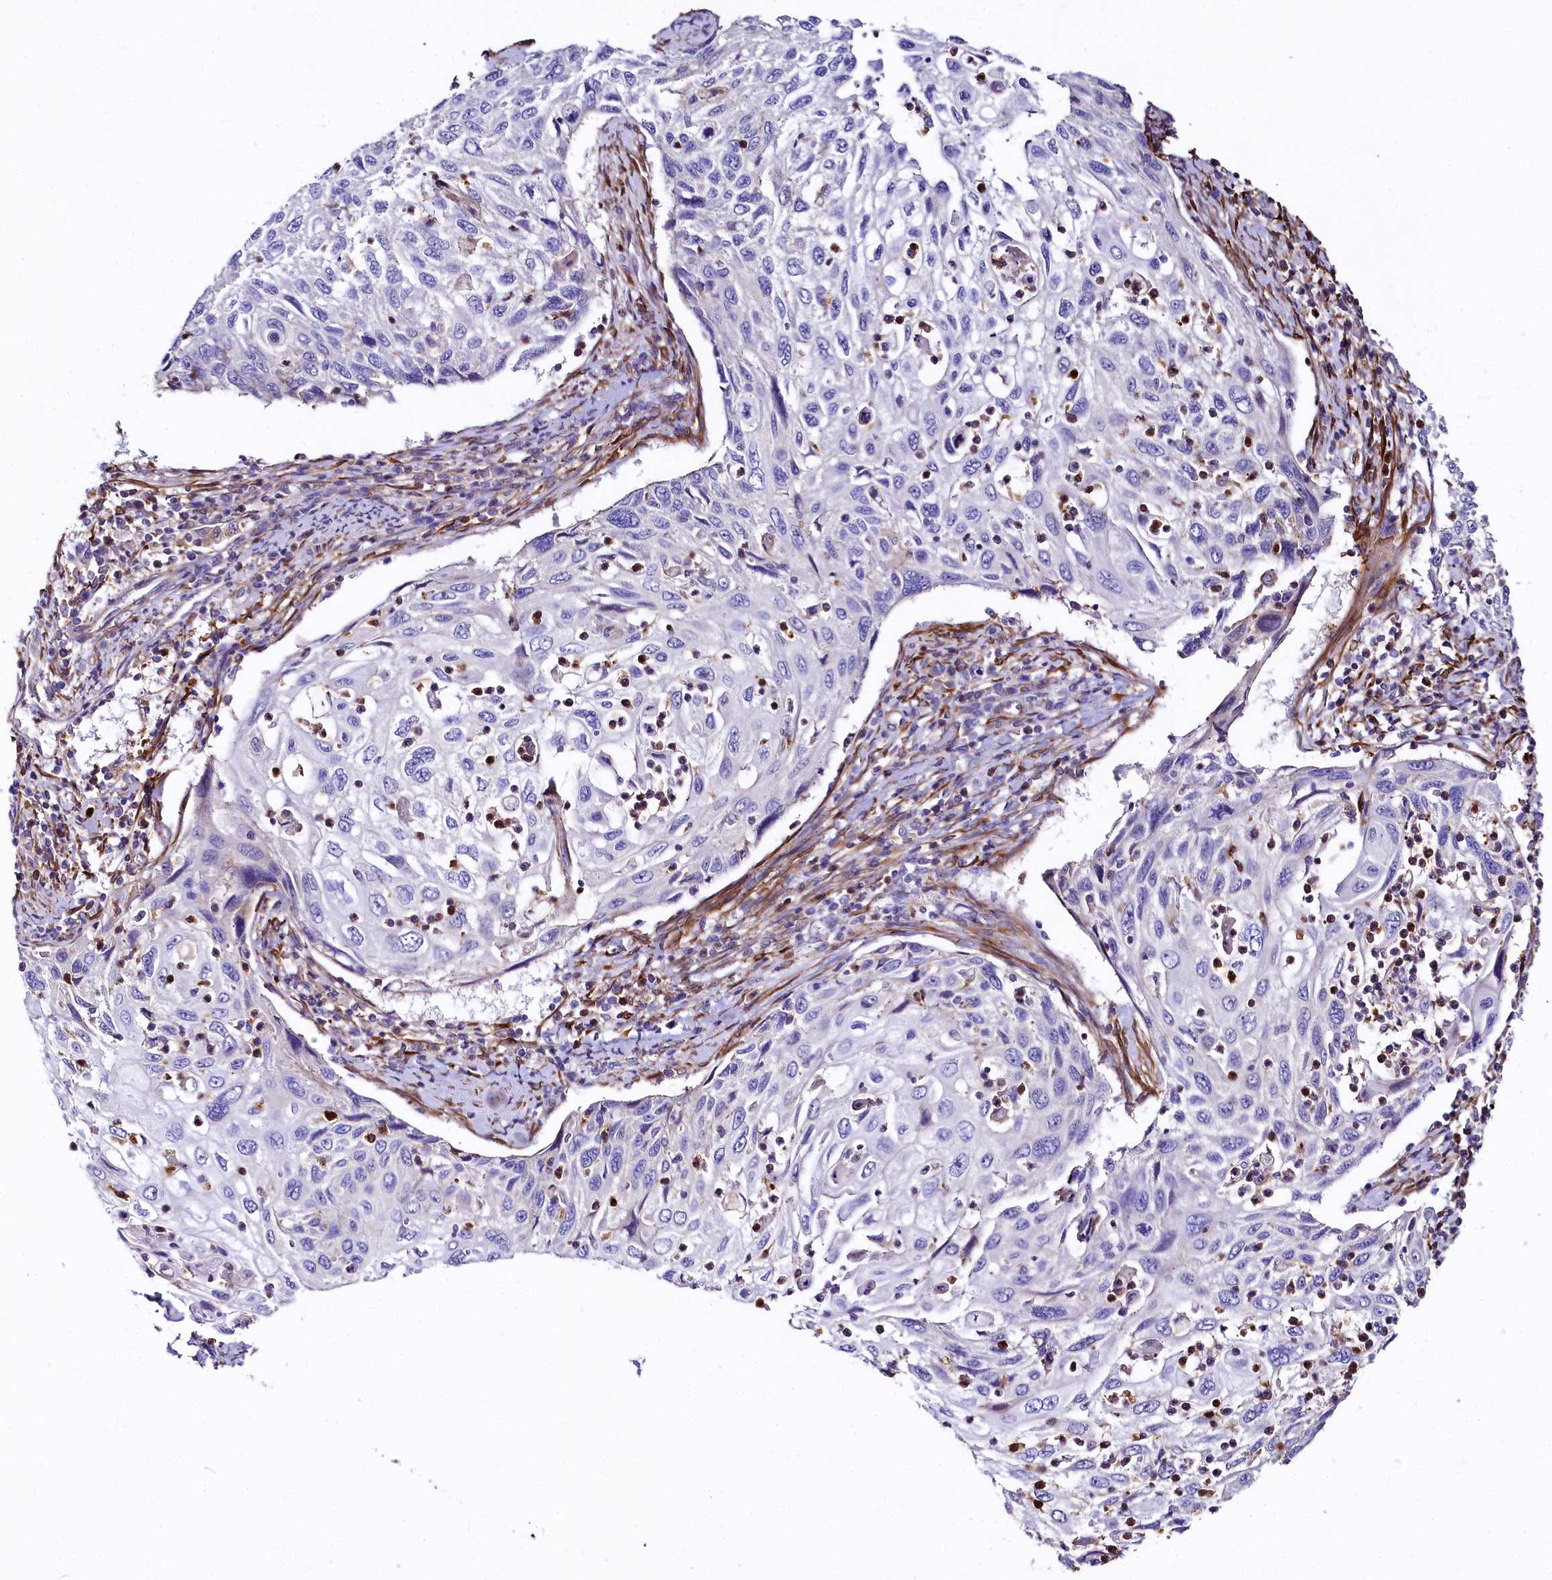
{"staining": {"intensity": "negative", "quantity": "none", "location": "none"}, "tissue": "cervical cancer", "cell_type": "Tumor cells", "image_type": "cancer", "snomed": [{"axis": "morphology", "description": "Squamous cell carcinoma, NOS"}, {"axis": "topography", "description": "Cervix"}], "caption": "Immunohistochemistry of cervical squamous cell carcinoma reveals no staining in tumor cells.", "gene": "FCHSD2", "patient": {"sex": "female", "age": 70}}